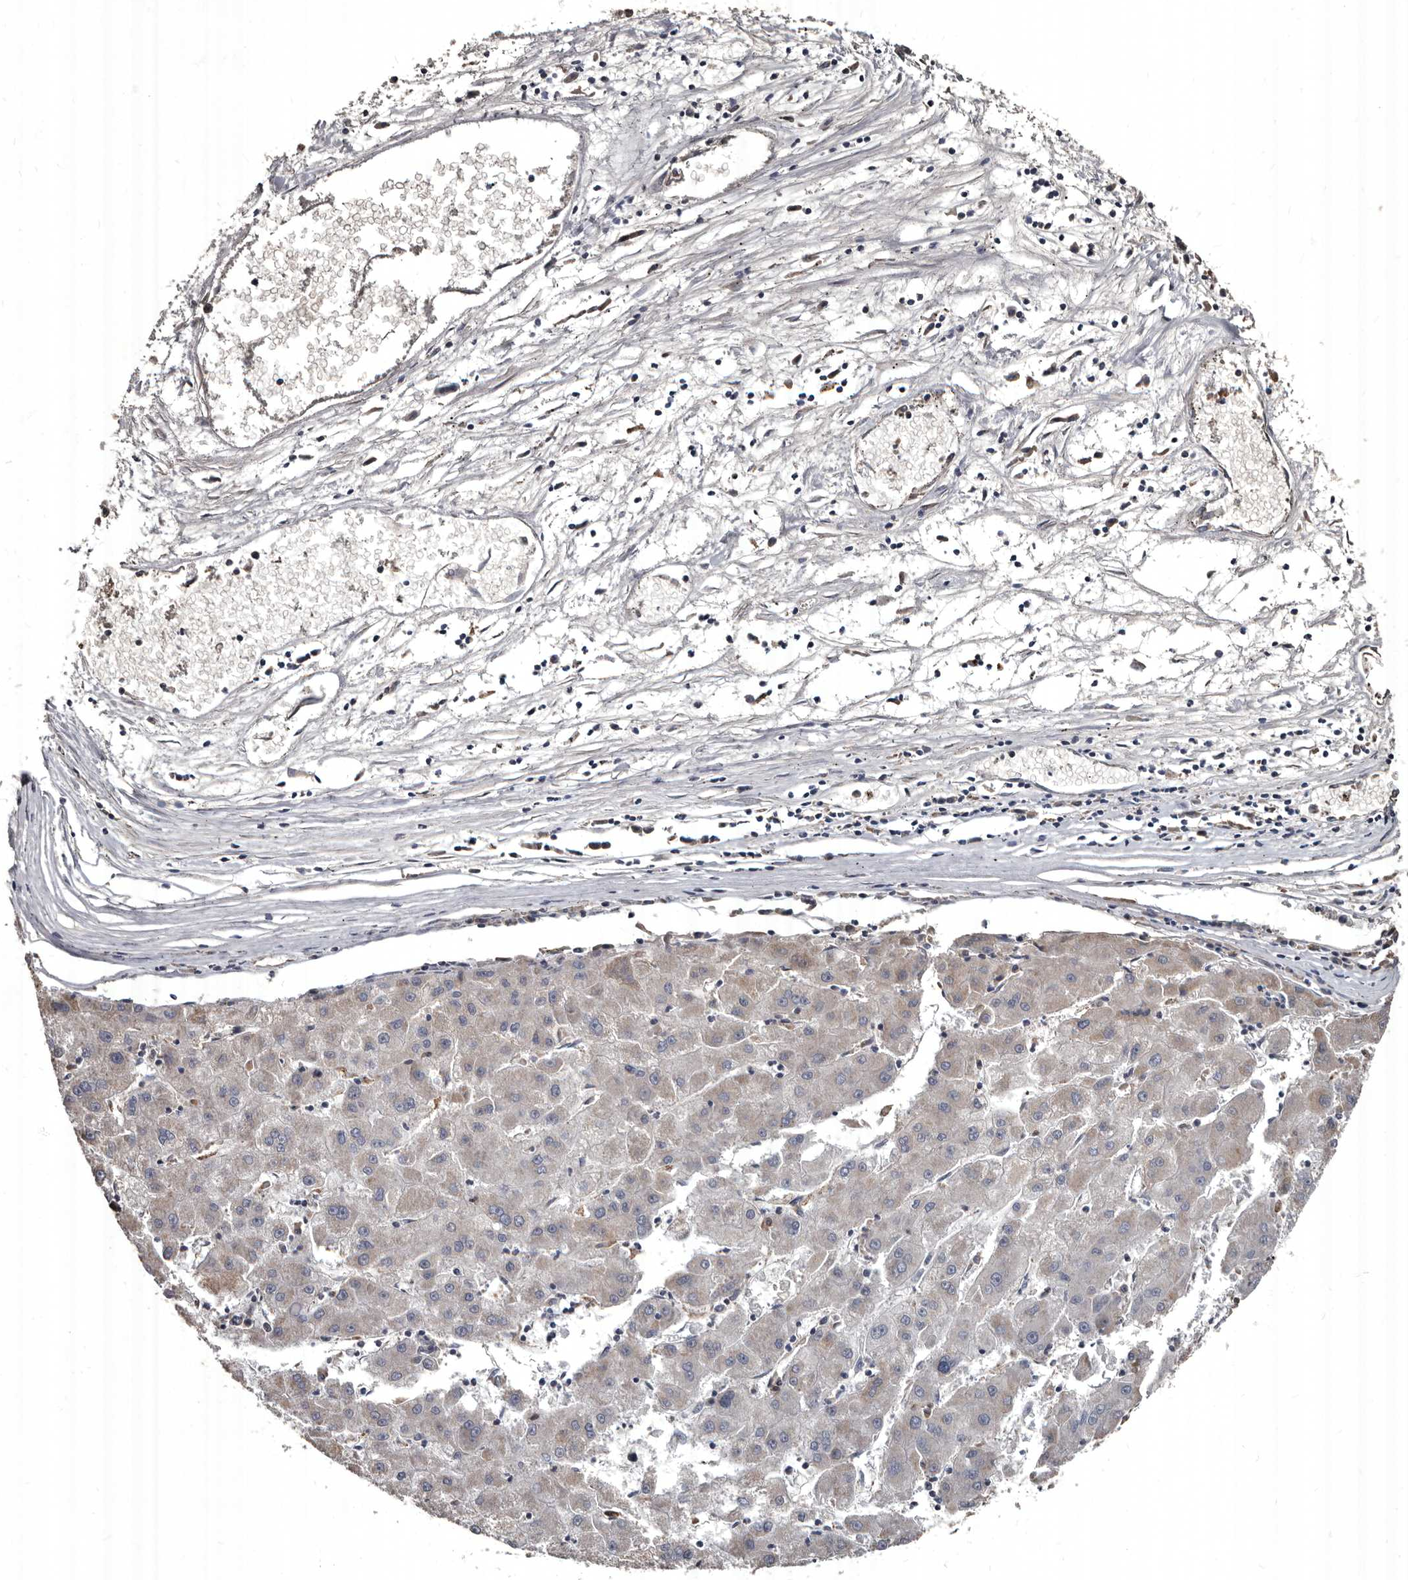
{"staining": {"intensity": "weak", "quantity": "<25%", "location": "cytoplasmic/membranous"}, "tissue": "liver cancer", "cell_type": "Tumor cells", "image_type": "cancer", "snomed": [{"axis": "morphology", "description": "Carcinoma, Hepatocellular, NOS"}, {"axis": "topography", "description": "Liver"}], "caption": "Immunohistochemical staining of liver hepatocellular carcinoma shows no significant staining in tumor cells.", "gene": "GREB1", "patient": {"sex": "male", "age": 72}}